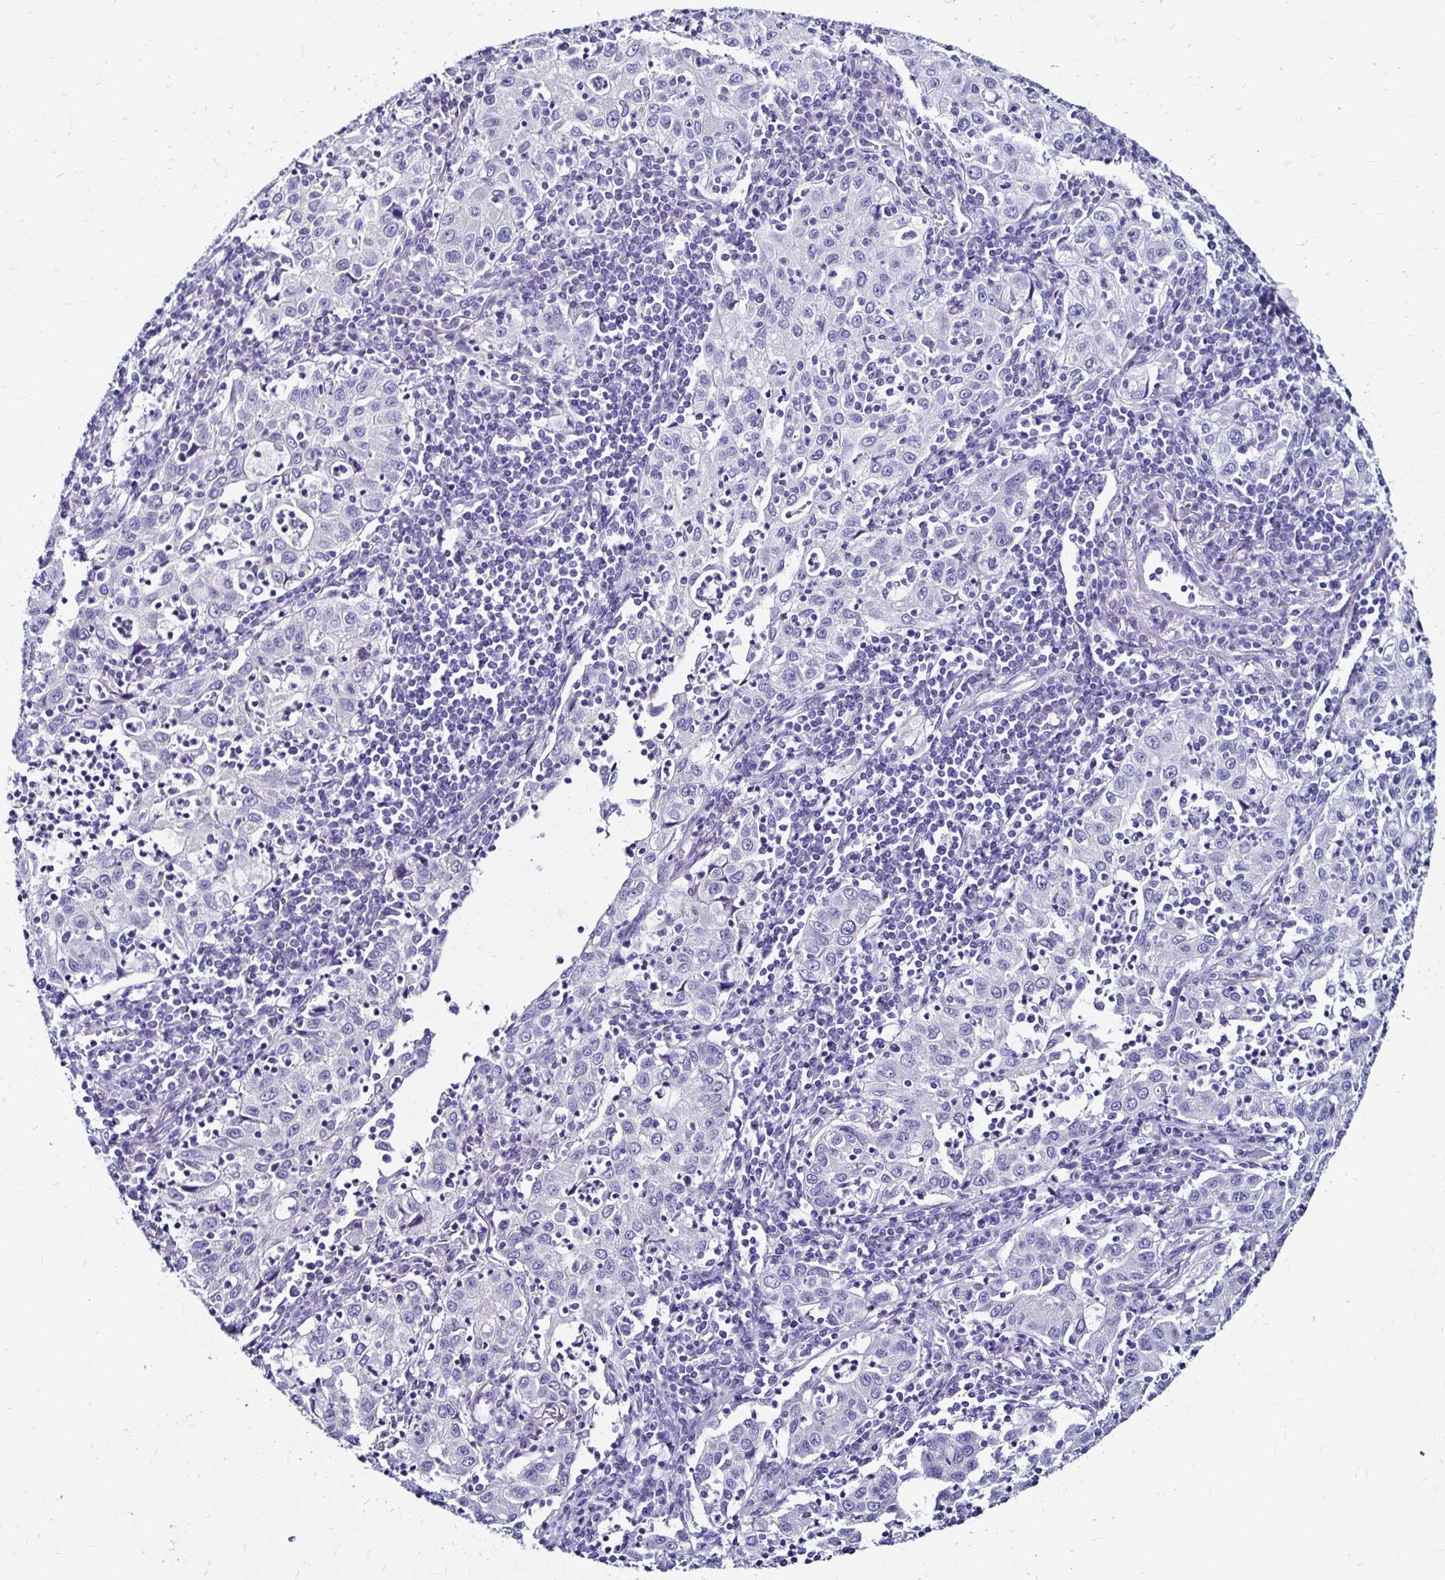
{"staining": {"intensity": "negative", "quantity": "none", "location": "none"}, "tissue": "lung cancer", "cell_type": "Tumor cells", "image_type": "cancer", "snomed": [{"axis": "morphology", "description": "Squamous cell carcinoma, NOS"}, {"axis": "topography", "description": "Lung"}], "caption": "IHC of human squamous cell carcinoma (lung) demonstrates no expression in tumor cells. The staining was performed using DAB to visualize the protein expression in brown, while the nuclei were stained in blue with hematoxylin (Magnification: 20x).", "gene": "KCNT1", "patient": {"sex": "male", "age": 71}}